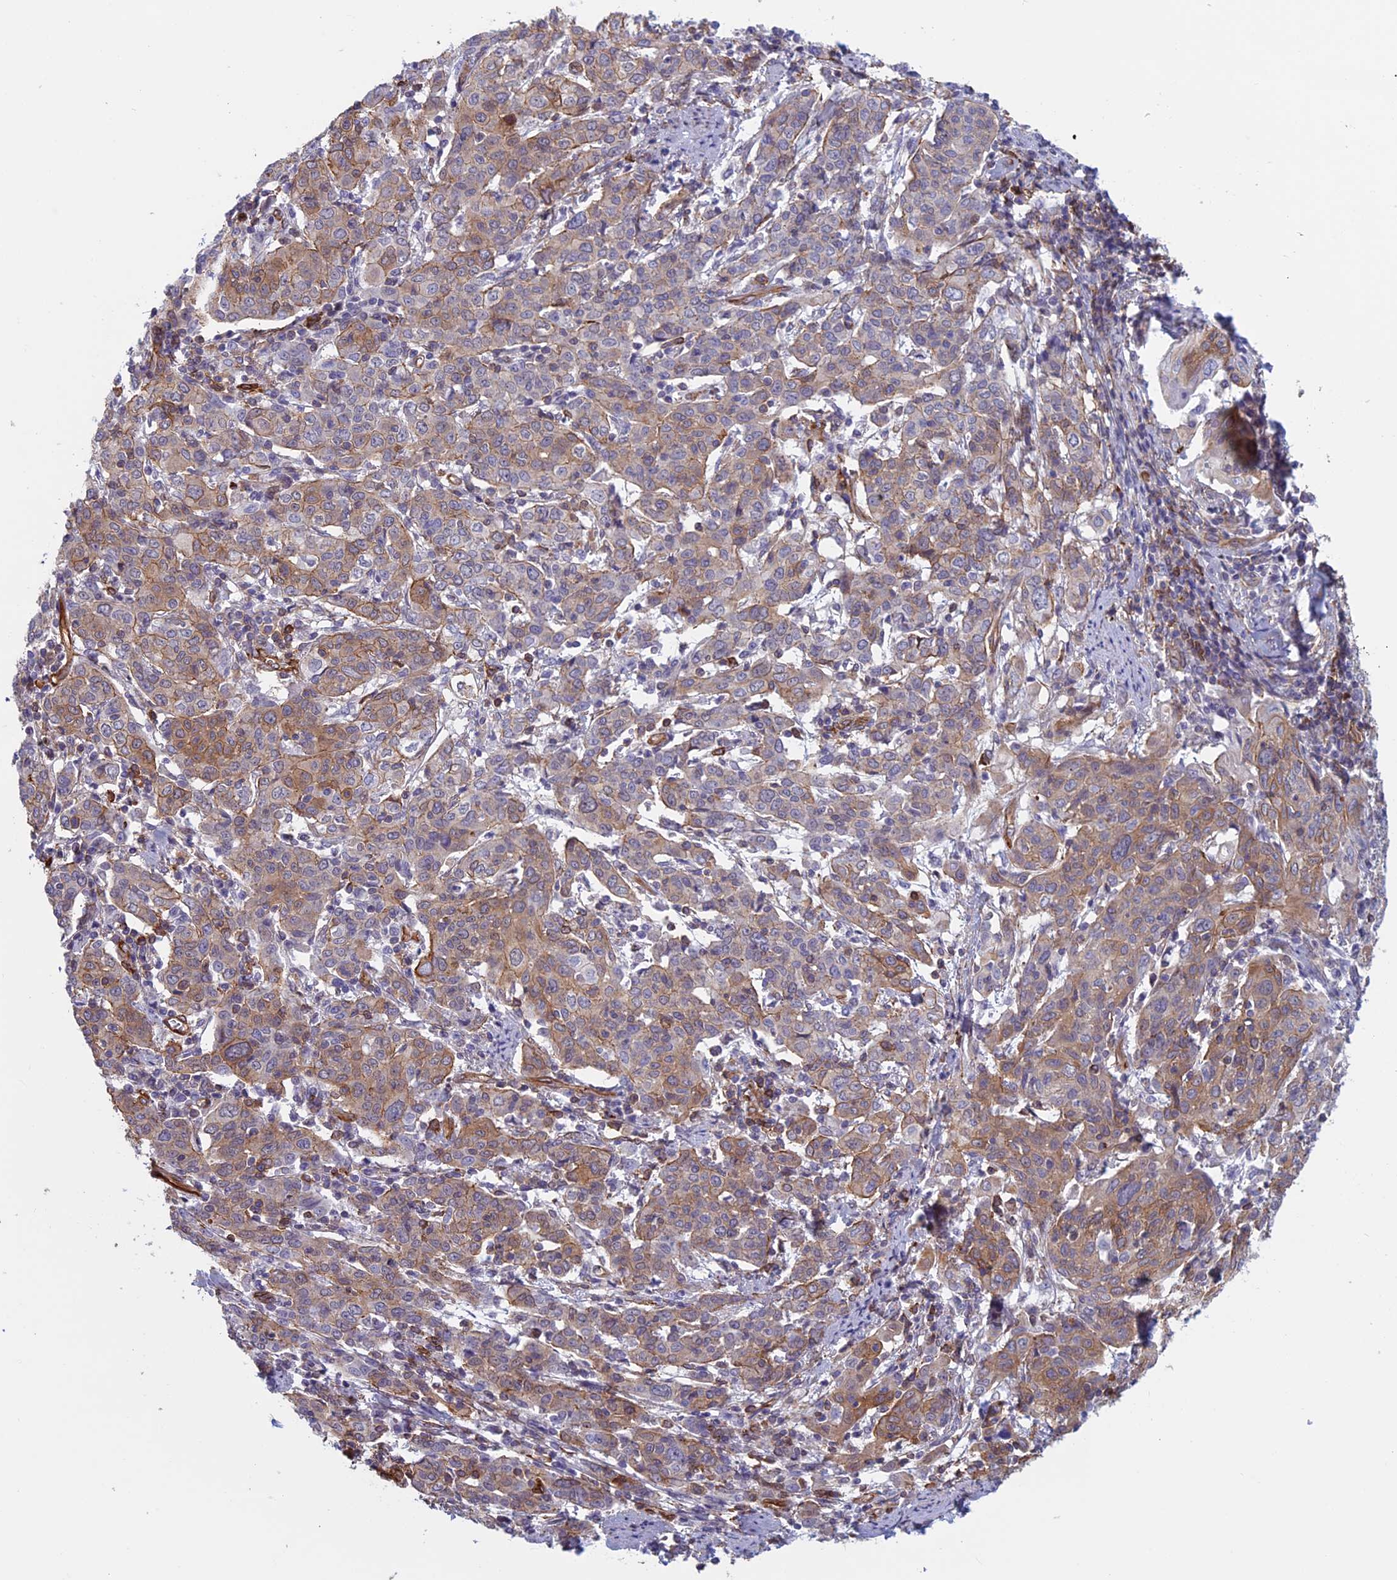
{"staining": {"intensity": "moderate", "quantity": ">75%", "location": "cytoplasmic/membranous"}, "tissue": "cervical cancer", "cell_type": "Tumor cells", "image_type": "cancer", "snomed": [{"axis": "morphology", "description": "Squamous cell carcinoma, NOS"}, {"axis": "topography", "description": "Cervix"}], "caption": "High-power microscopy captured an immunohistochemistry (IHC) histopathology image of squamous cell carcinoma (cervical), revealing moderate cytoplasmic/membranous positivity in approximately >75% of tumor cells.", "gene": "ANGPTL2", "patient": {"sex": "female", "age": 67}}